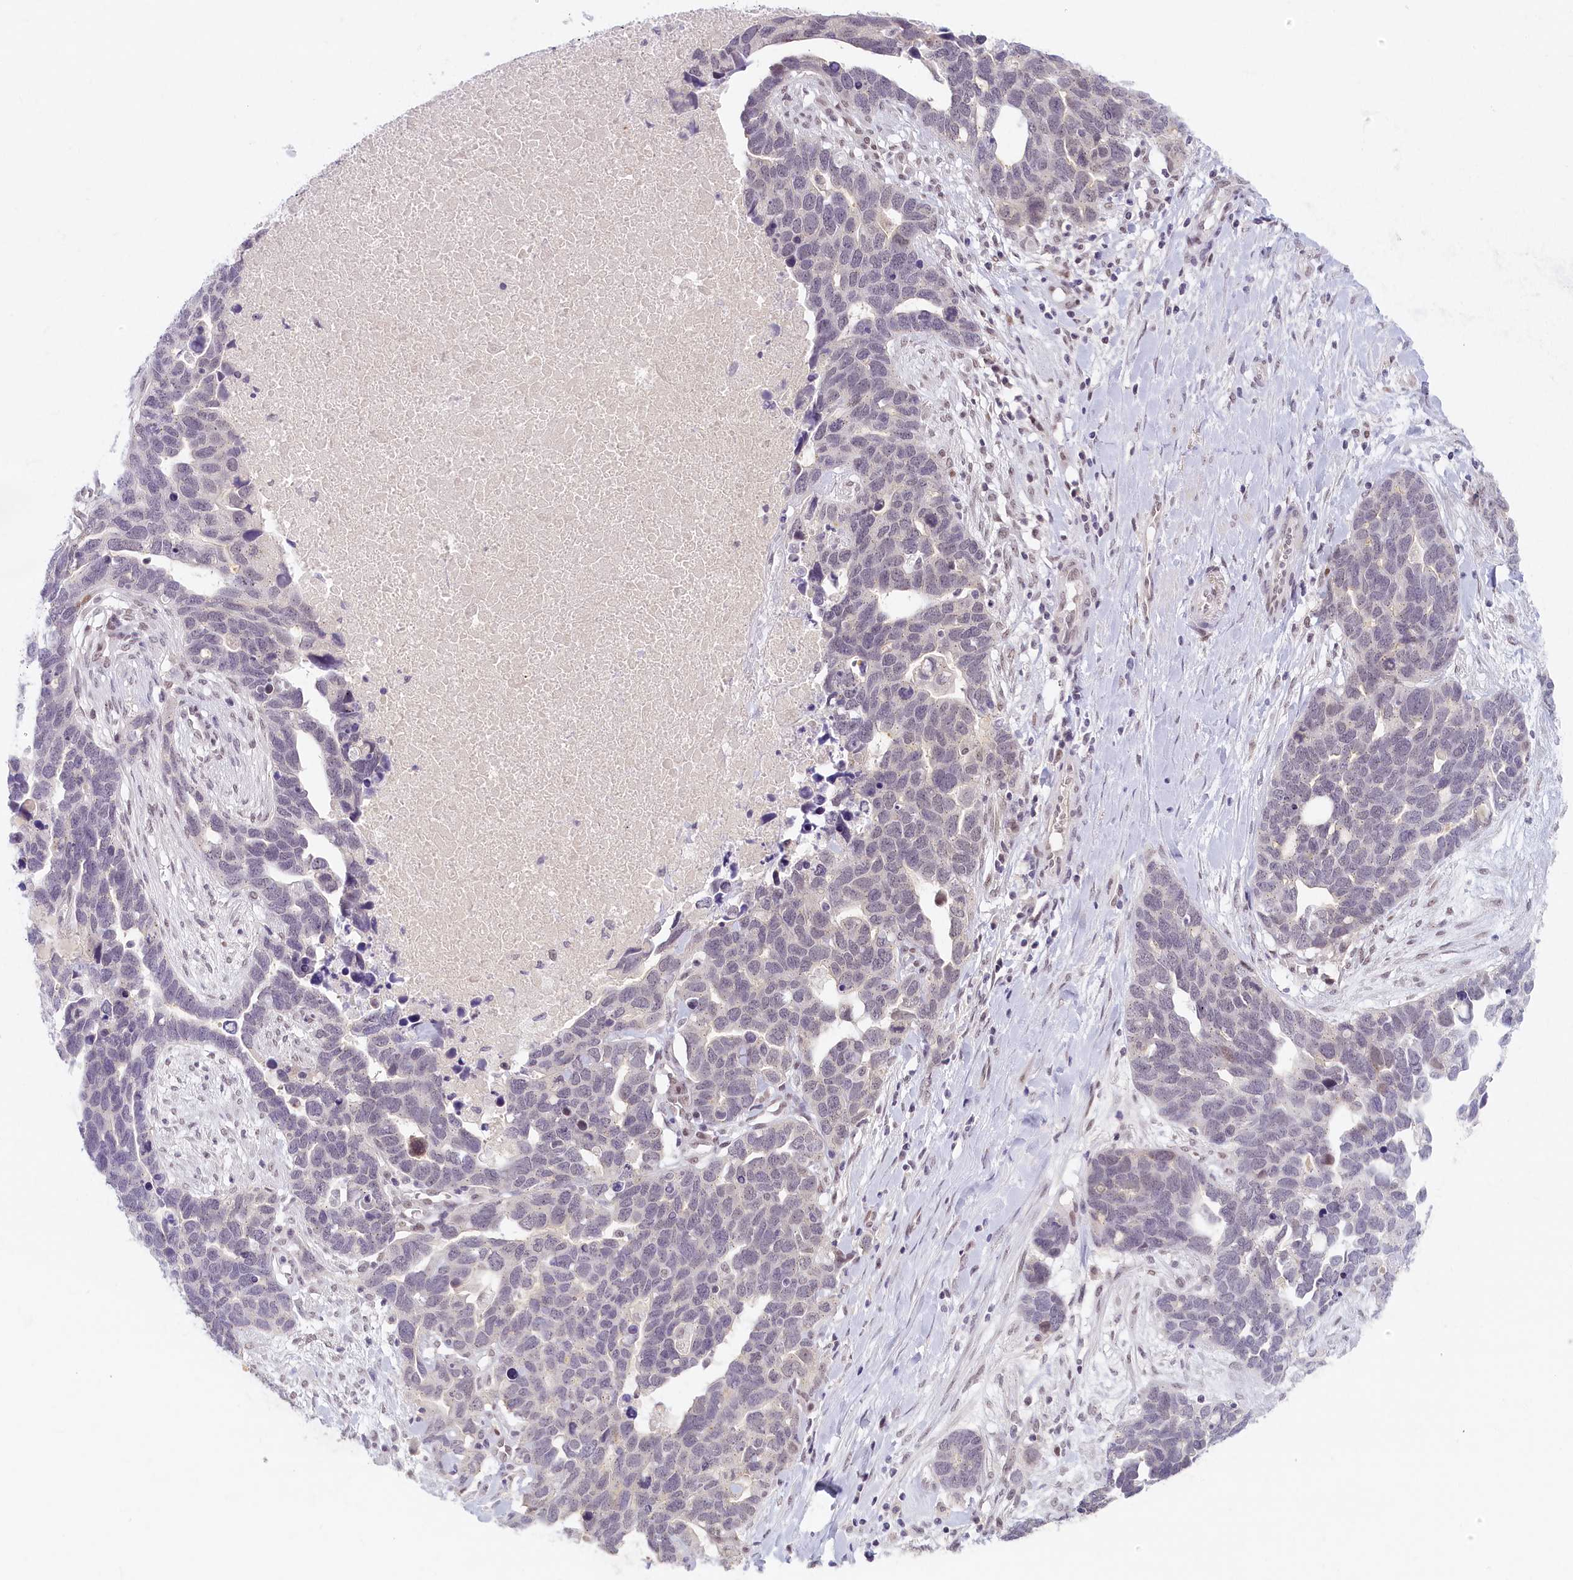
{"staining": {"intensity": "weak", "quantity": "<25%", "location": "nuclear"}, "tissue": "ovarian cancer", "cell_type": "Tumor cells", "image_type": "cancer", "snomed": [{"axis": "morphology", "description": "Cystadenocarcinoma, serous, NOS"}, {"axis": "topography", "description": "Ovary"}], "caption": "The micrograph exhibits no significant staining in tumor cells of ovarian cancer. Brightfield microscopy of IHC stained with DAB (brown) and hematoxylin (blue), captured at high magnification.", "gene": "SEC31B", "patient": {"sex": "female", "age": 54}}